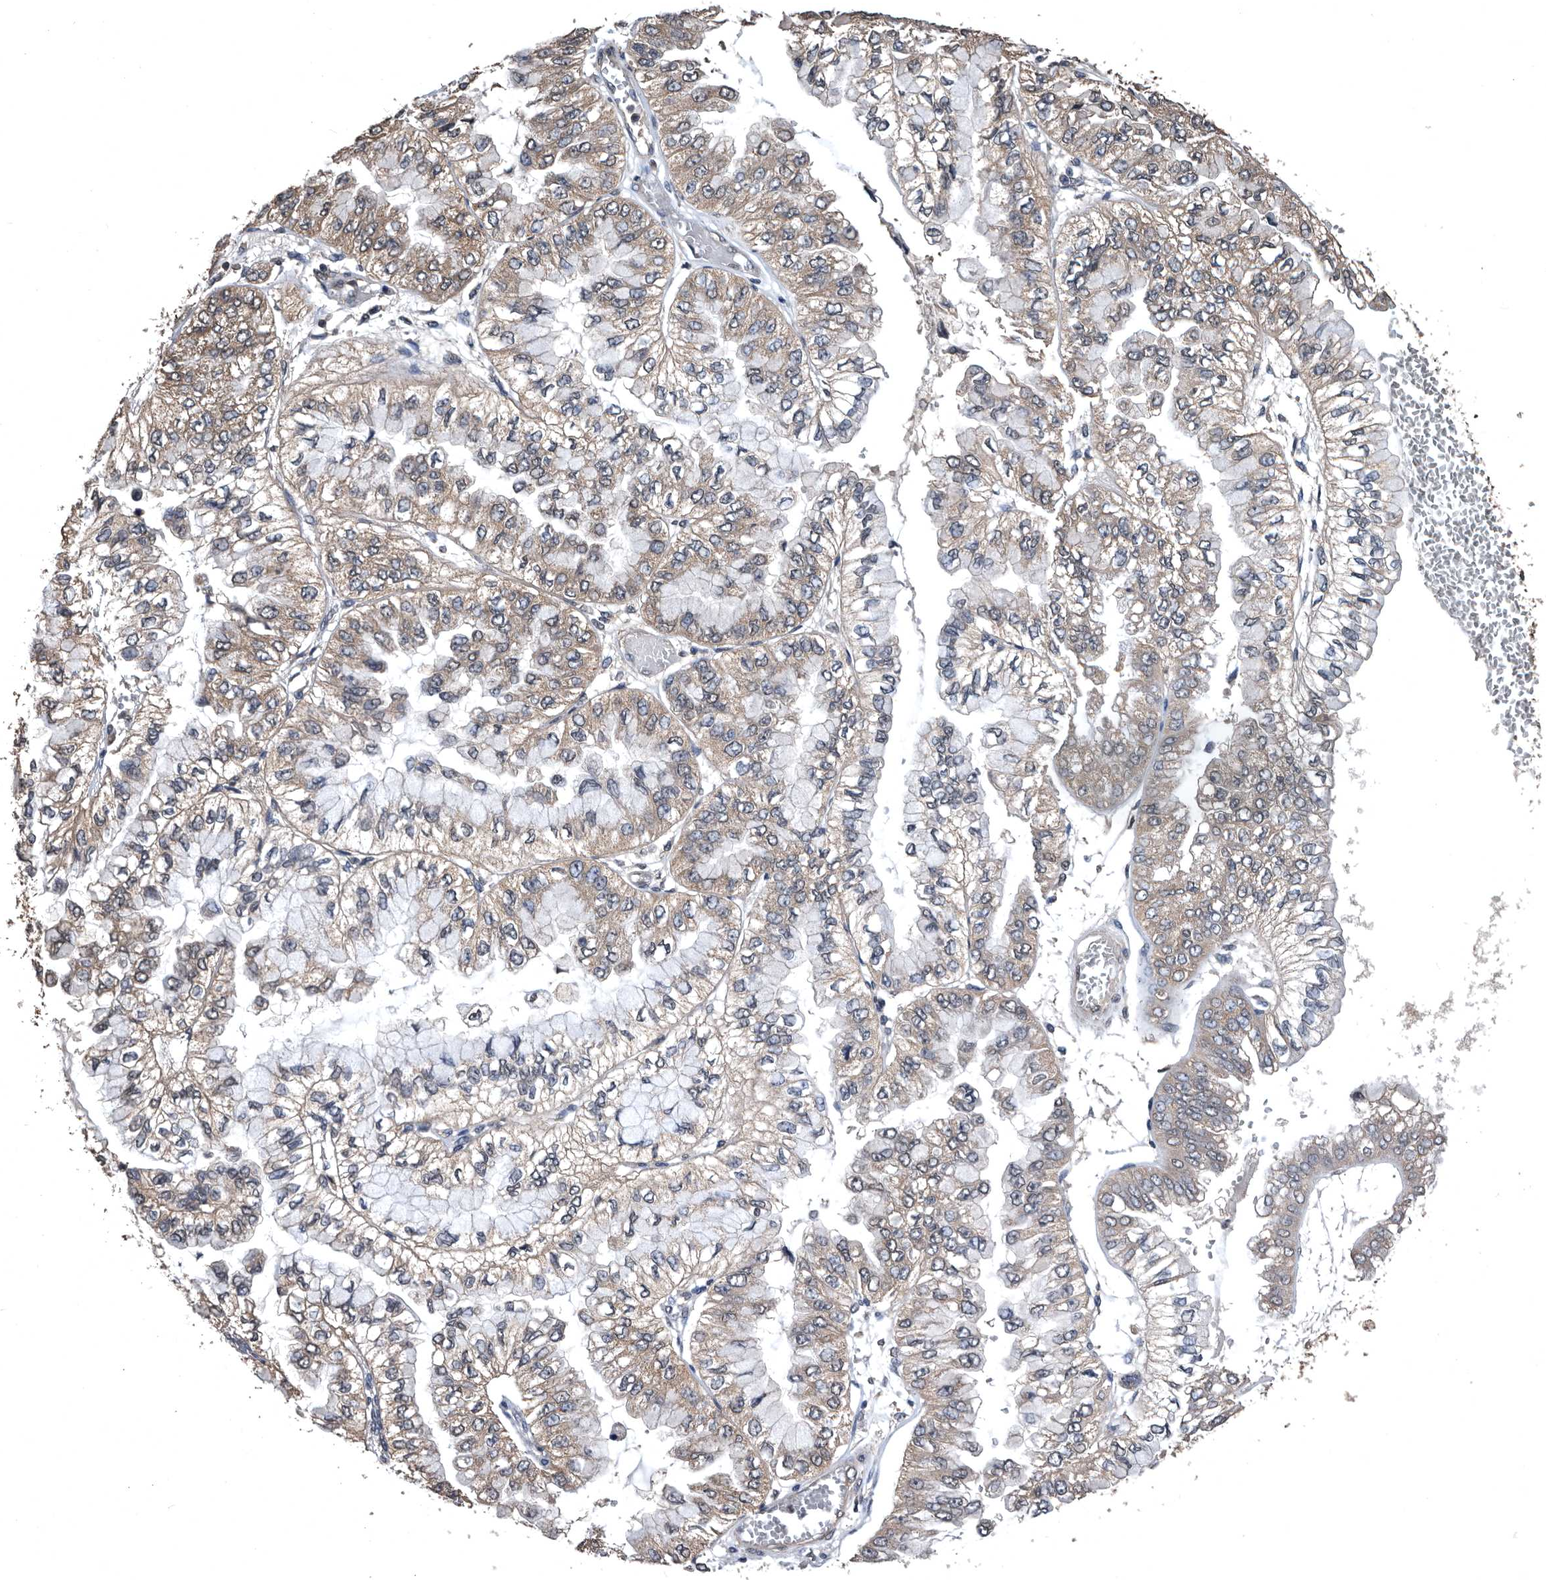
{"staining": {"intensity": "weak", "quantity": ">75%", "location": "cytoplasmic/membranous"}, "tissue": "liver cancer", "cell_type": "Tumor cells", "image_type": "cancer", "snomed": [{"axis": "morphology", "description": "Cholangiocarcinoma"}, {"axis": "topography", "description": "Liver"}], "caption": "The photomicrograph displays a brown stain indicating the presence of a protein in the cytoplasmic/membranous of tumor cells in liver cancer (cholangiocarcinoma).", "gene": "NRBP1", "patient": {"sex": "female", "age": 79}}